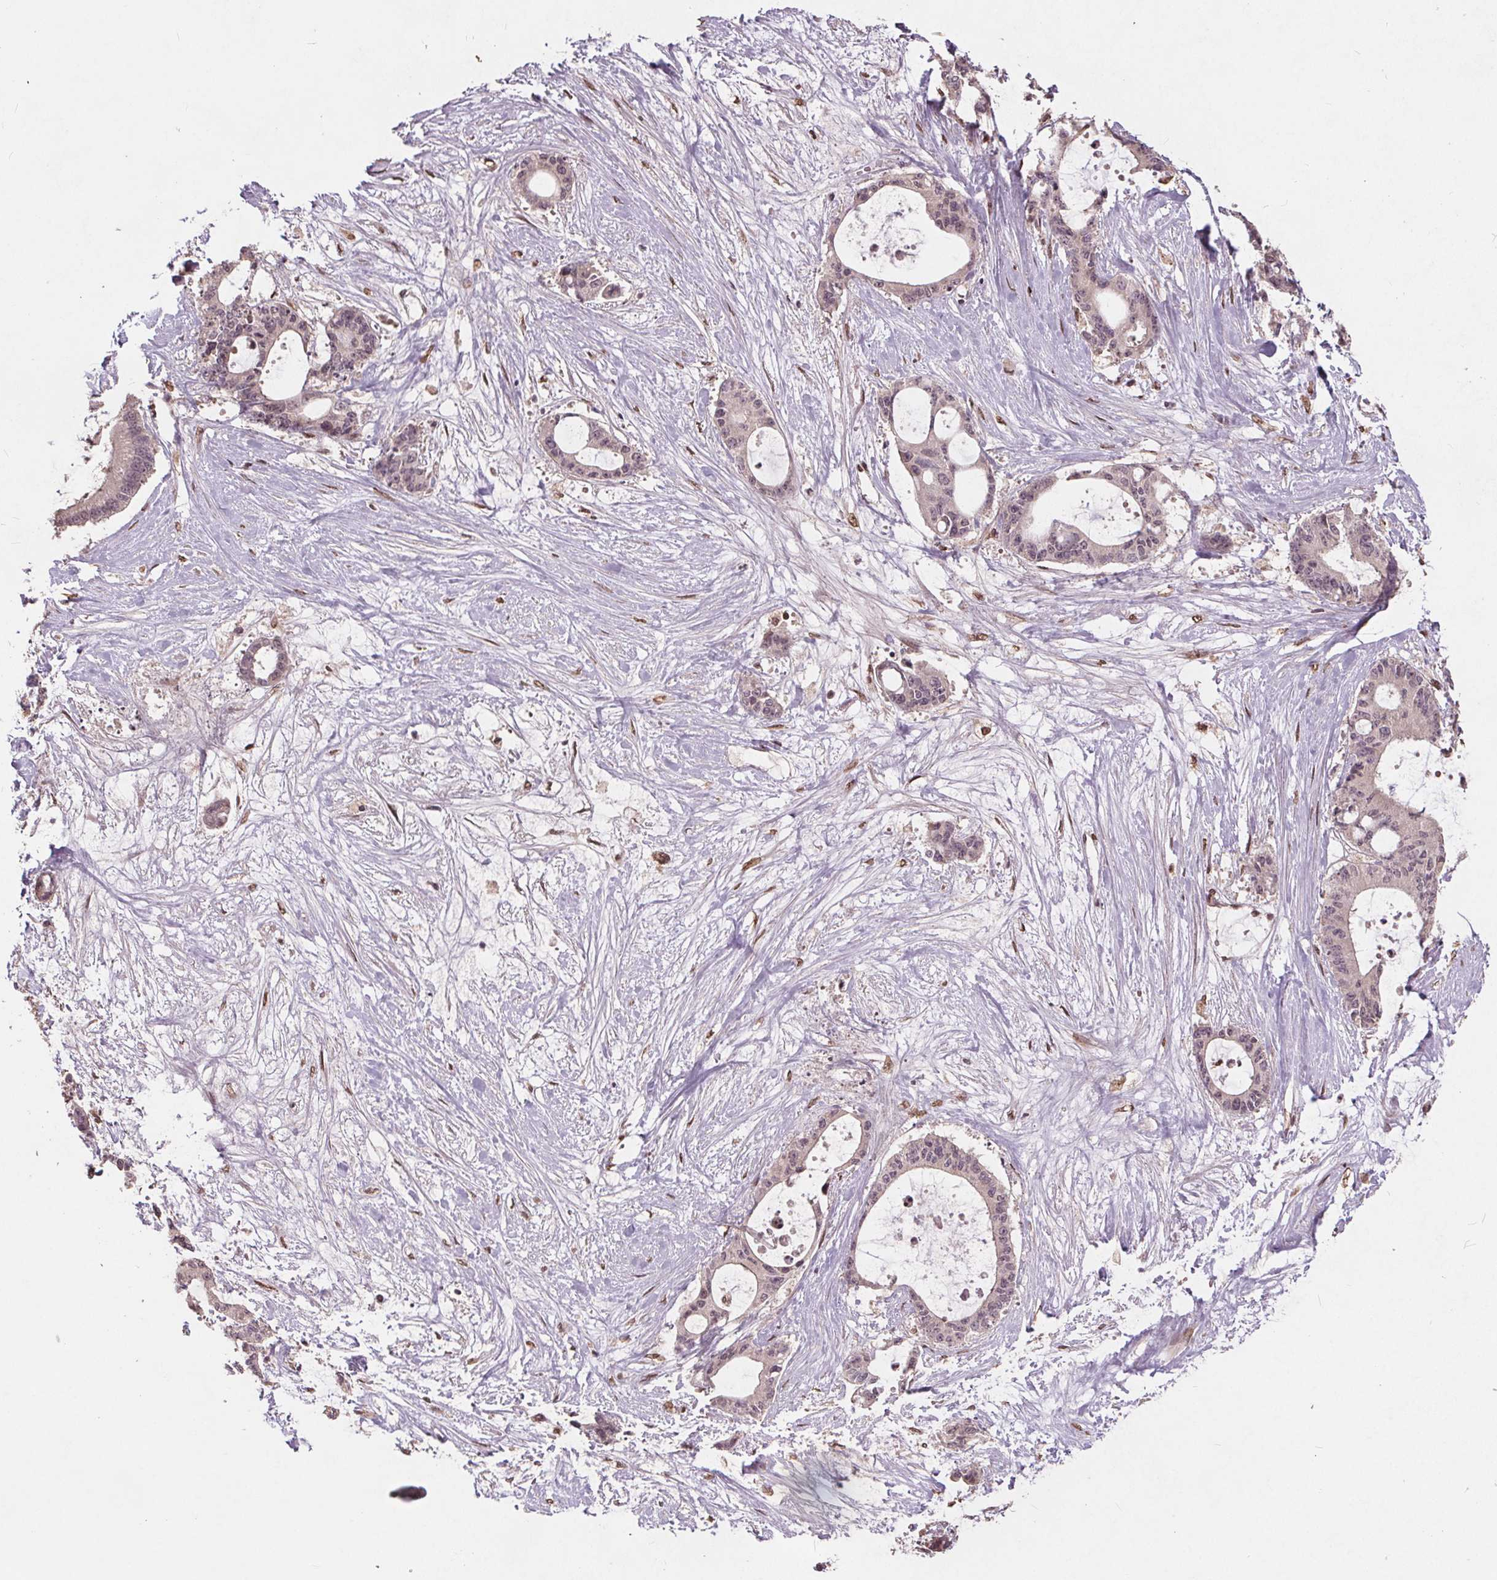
{"staining": {"intensity": "negative", "quantity": "none", "location": "none"}, "tissue": "liver cancer", "cell_type": "Tumor cells", "image_type": "cancer", "snomed": [{"axis": "morphology", "description": "Normal tissue, NOS"}, {"axis": "morphology", "description": "Cholangiocarcinoma"}, {"axis": "topography", "description": "Liver"}, {"axis": "topography", "description": "Peripheral nerve tissue"}], "caption": "A micrograph of human cholangiocarcinoma (liver) is negative for staining in tumor cells.", "gene": "HIF1AN", "patient": {"sex": "female", "age": 73}}